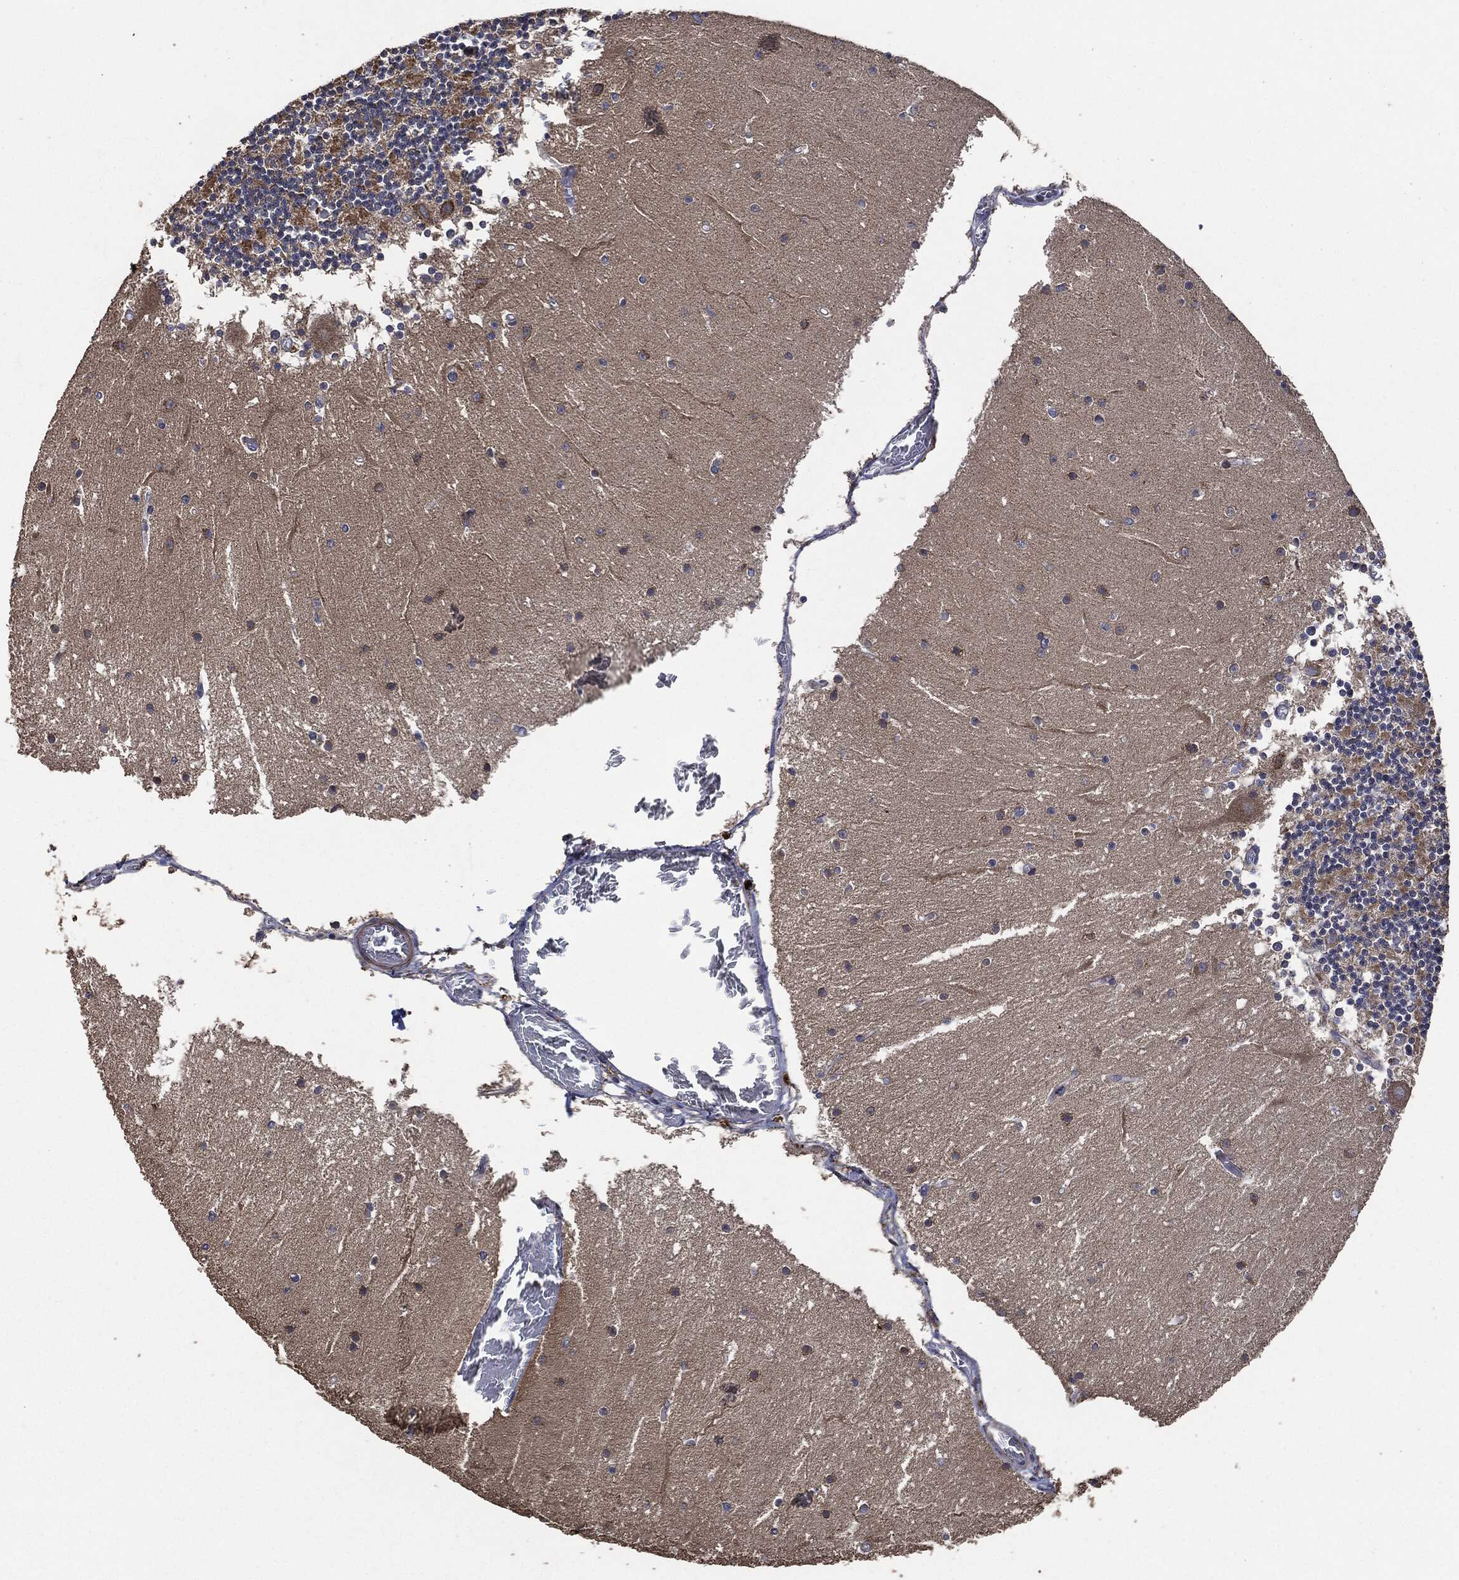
{"staining": {"intensity": "negative", "quantity": "none", "location": "none"}, "tissue": "cerebellum", "cell_type": "Cells in granular layer", "image_type": "normal", "snomed": [{"axis": "morphology", "description": "Normal tissue, NOS"}, {"axis": "topography", "description": "Cerebellum"}], "caption": "A high-resolution histopathology image shows immunohistochemistry staining of unremarkable cerebellum, which demonstrates no significant positivity in cells in granular layer. The staining was performed using DAB (3,3'-diaminobenzidine) to visualize the protein expression in brown, while the nuclei were stained in blue with hematoxylin (Magnification: 20x).", "gene": "STK3", "patient": {"sex": "female", "age": 28}}